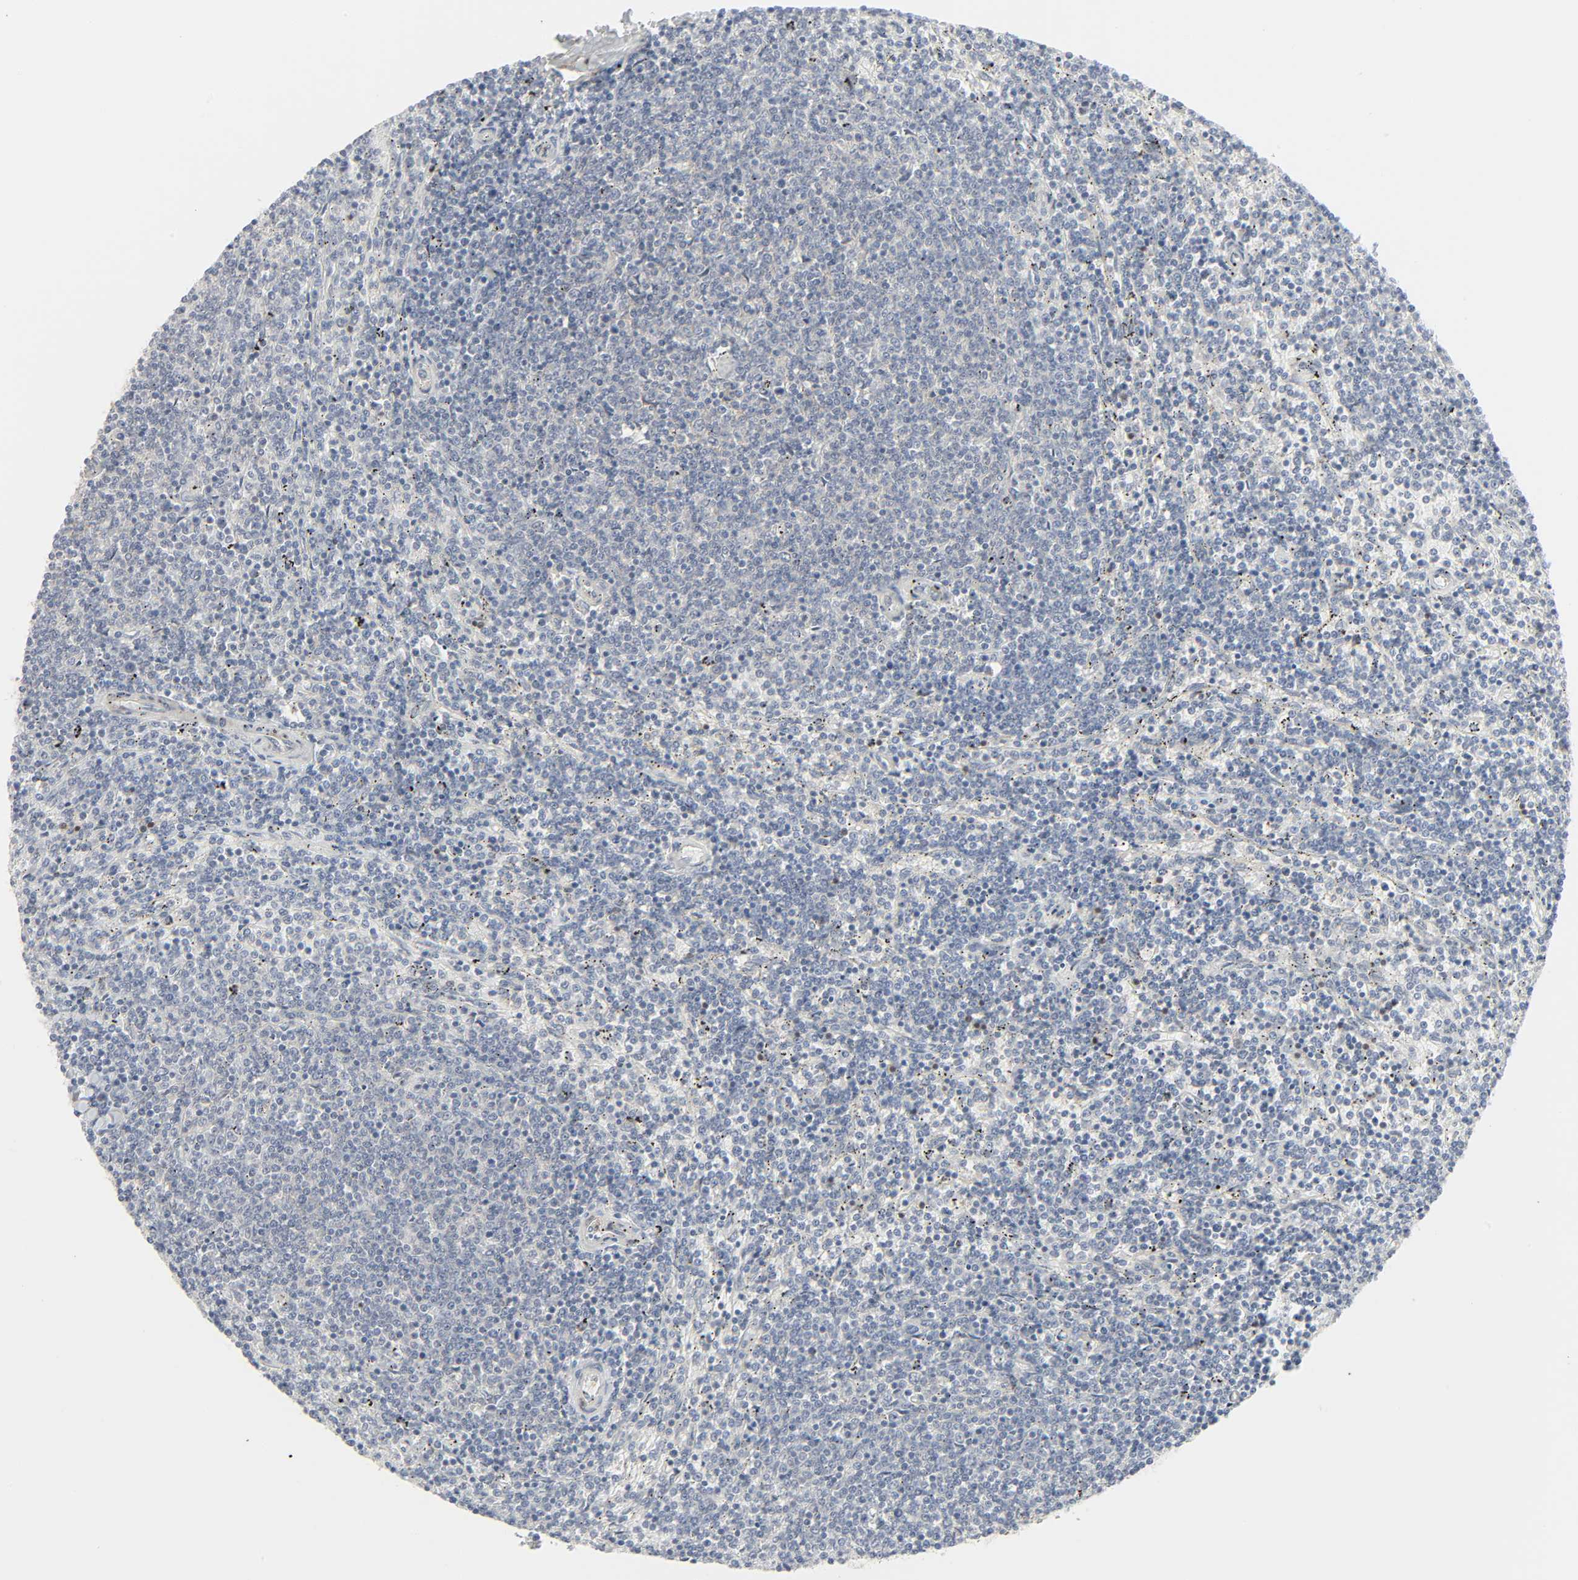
{"staining": {"intensity": "negative", "quantity": "none", "location": "none"}, "tissue": "lymphoma", "cell_type": "Tumor cells", "image_type": "cancer", "snomed": [{"axis": "morphology", "description": "Malignant lymphoma, non-Hodgkin's type, Low grade"}, {"axis": "topography", "description": "Spleen"}], "caption": "Lymphoma stained for a protein using immunohistochemistry (IHC) displays no expression tumor cells.", "gene": "ZBTB16", "patient": {"sex": "female", "age": 50}}